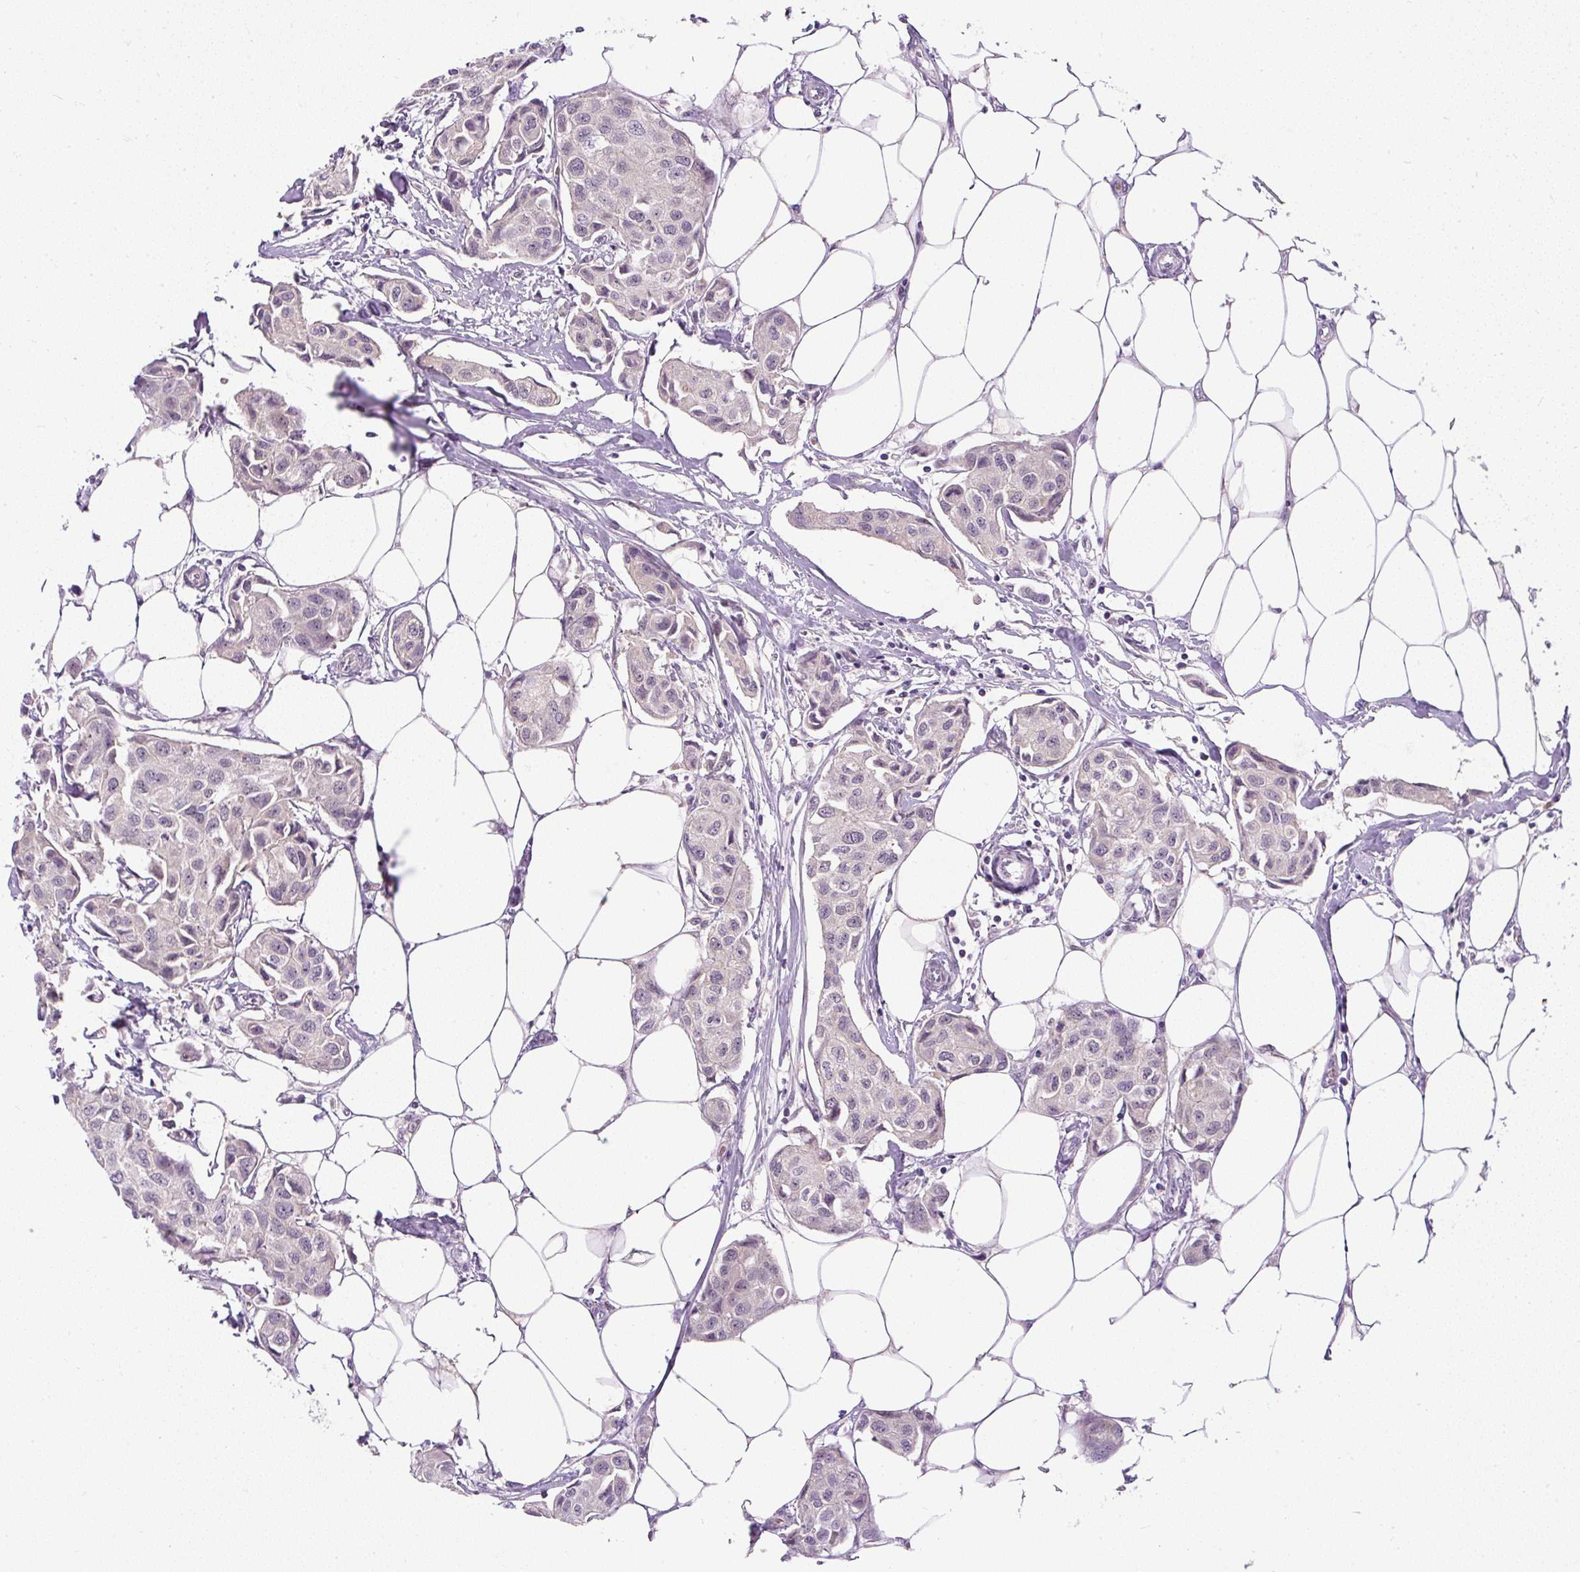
{"staining": {"intensity": "negative", "quantity": "none", "location": "none"}, "tissue": "breast cancer", "cell_type": "Tumor cells", "image_type": "cancer", "snomed": [{"axis": "morphology", "description": "Duct carcinoma"}, {"axis": "topography", "description": "Breast"}, {"axis": "topography", "description": "Lymph node"}], "caption": "Immunohistochemistry (IHC) of breast cancer demonstrates no expression in tumor cells.", "gene": "FAM117B", "patient": {"sex": "female", "age": 80}}